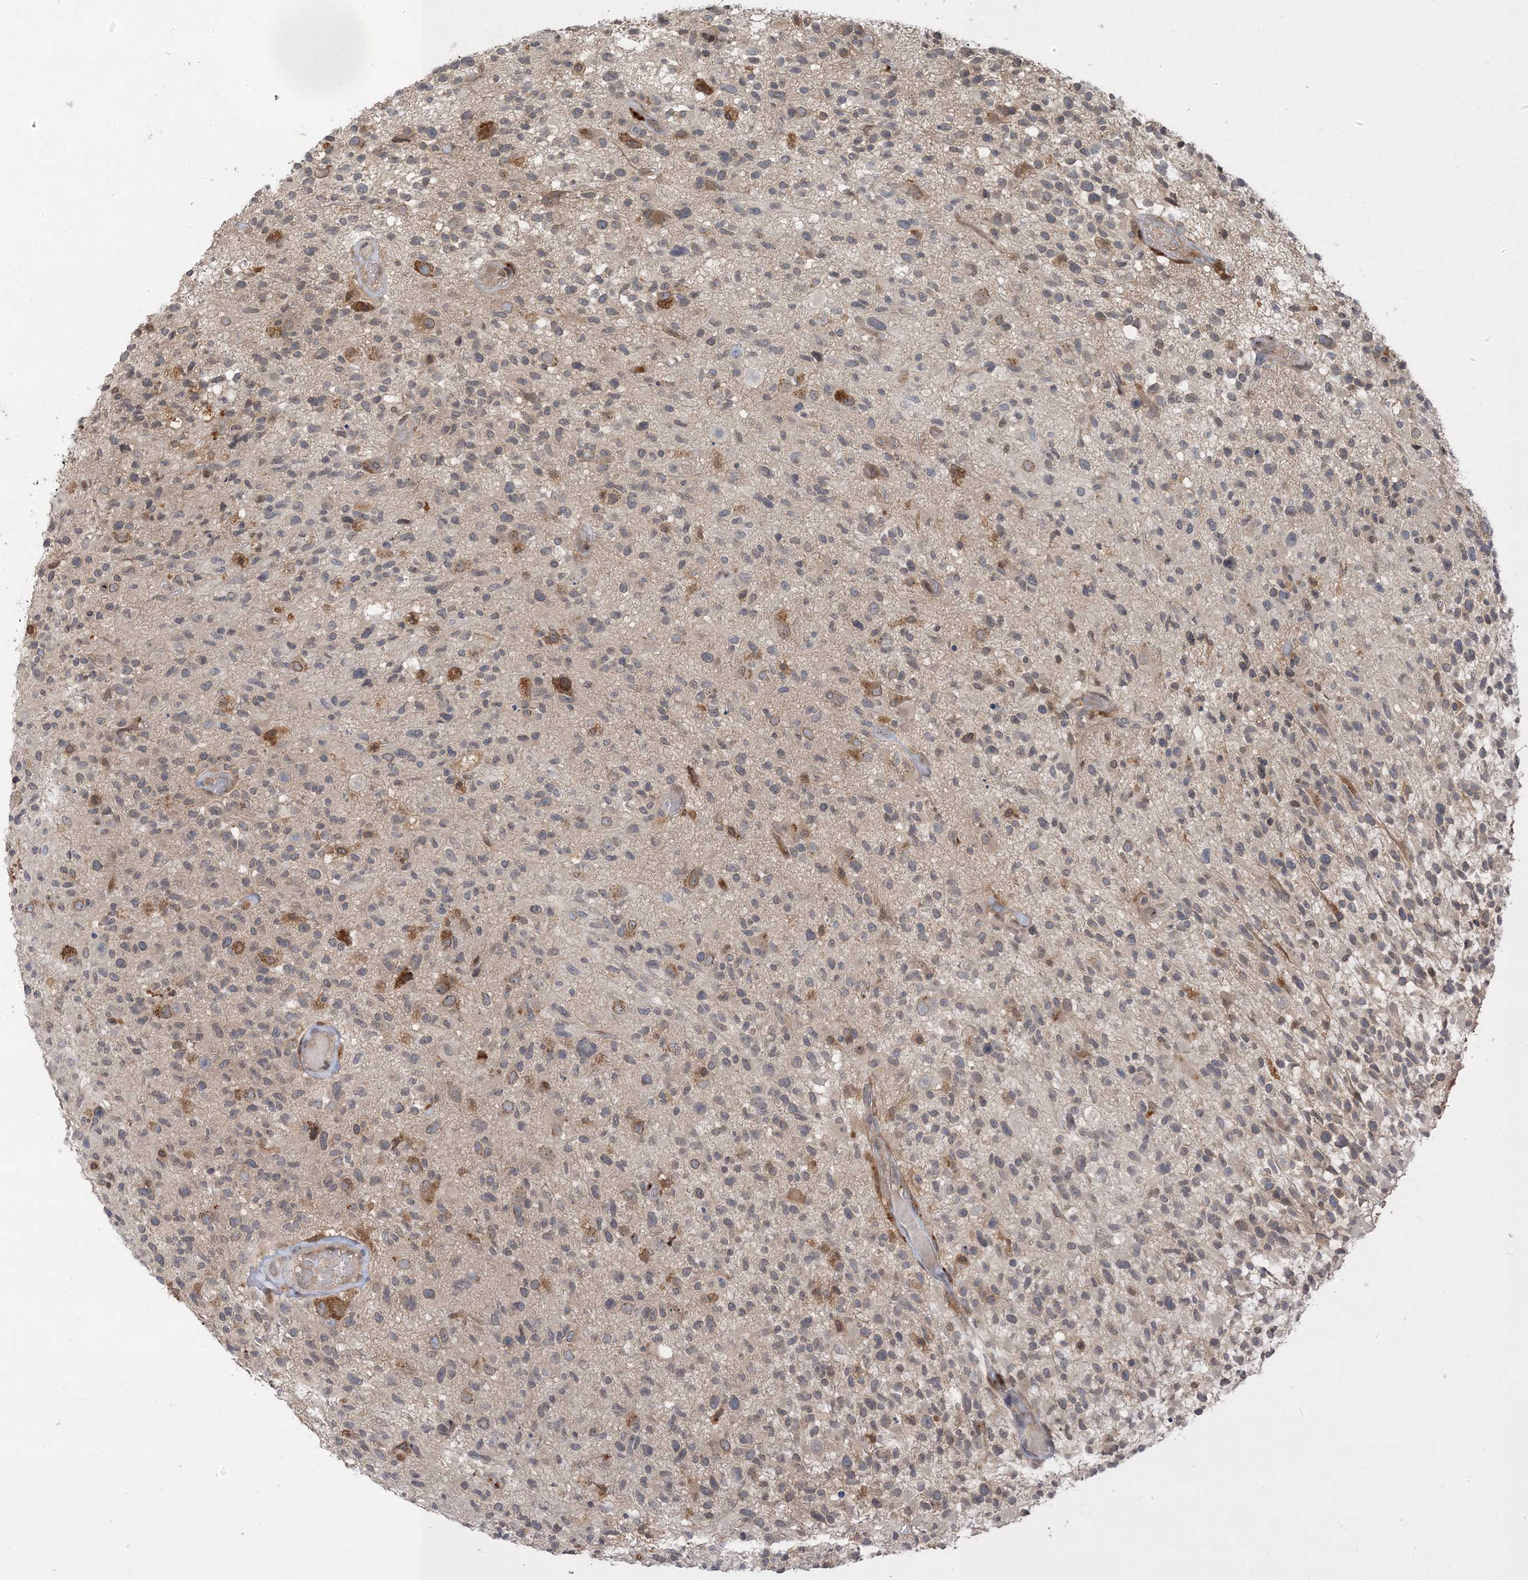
{"staining": {"intensity": "moderate", "quantity": "<25%", "location": "cytoplasmic/membranous,nuclear"}, "tissue": "glioma", "cell_type": "Tumor cells", "image_type": "cancer", "snomed": [{"axis": "morphology", "description": "Glioma, malignant, High grade"}, {"axis": "morphology", "description": "Glioblastoma, NOS"}, {"axis": "topography", "description": "Brain"}], "caption": "Glioma was stained to show a protein in brown. There is low levels of moderate cytoplasmic/membranous and nuclear expression in approximately <25% of tumor cells. (Stains: DAB in brown, nuclei in blue, Microscopy: brightfield microscopy at high magnification).", "gene": "NAGK", "patient": {"sex": "male", "age": 60}}